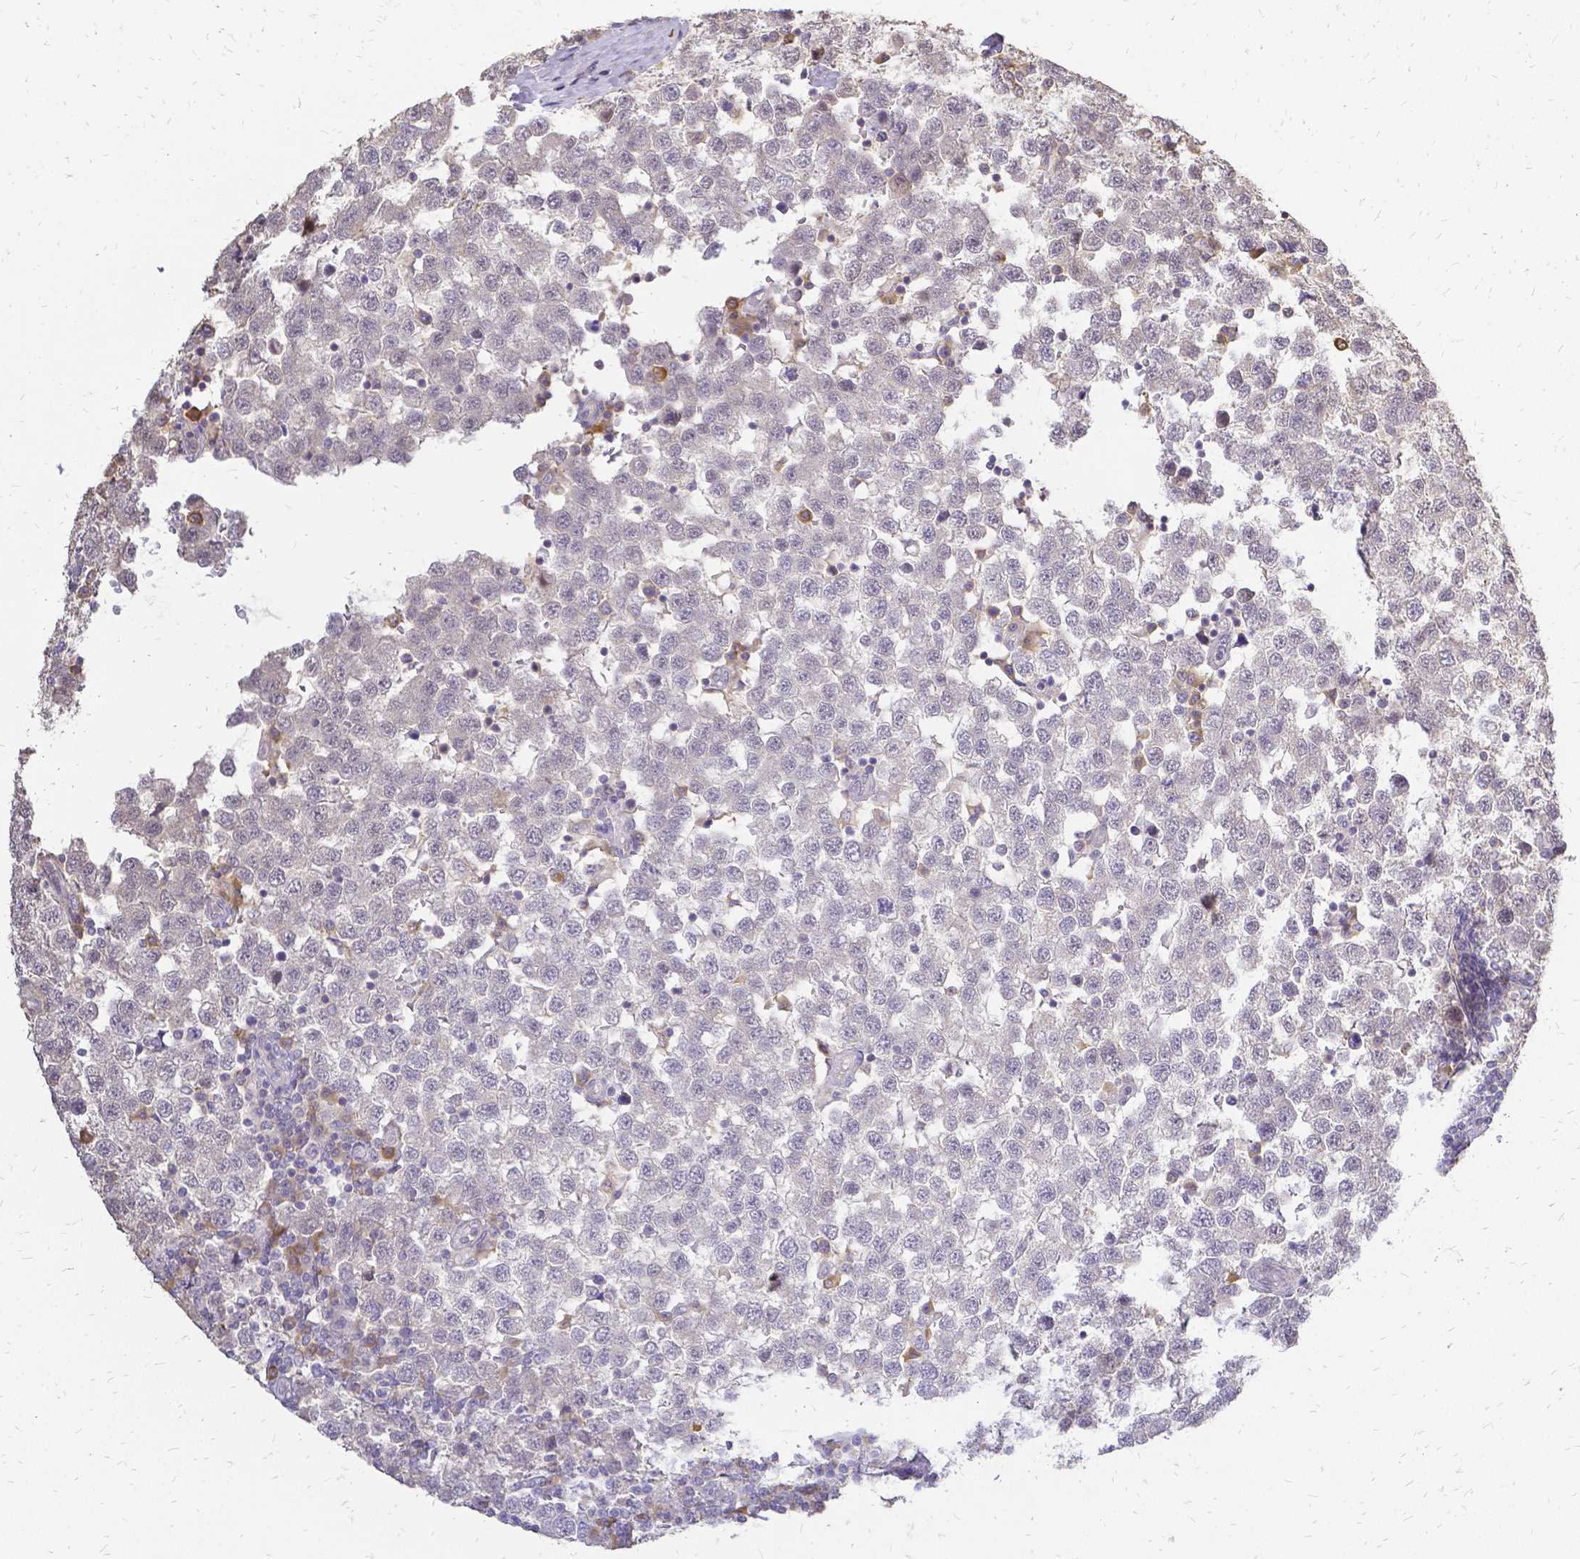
{"staining": {"intensity": "negative", "quantity": "none", "location": "none"}, "tissue": "testis cancer", "cell_type": "Tumor cells", "image_type": "cancer", "snomed": [{"axis": "morphology", "description": "Seminoma, NOS"}, {"axis": "topography", "description": "Testis"}], "caption": "Immunohistochemistry micrograph of testis seminoma stained for a protein (brown), which demonstrates no staining in tumor cells. Nuclei are stained in blue.", "gene": "CIB1", "patient": {"sex": "male", "age": 34}}